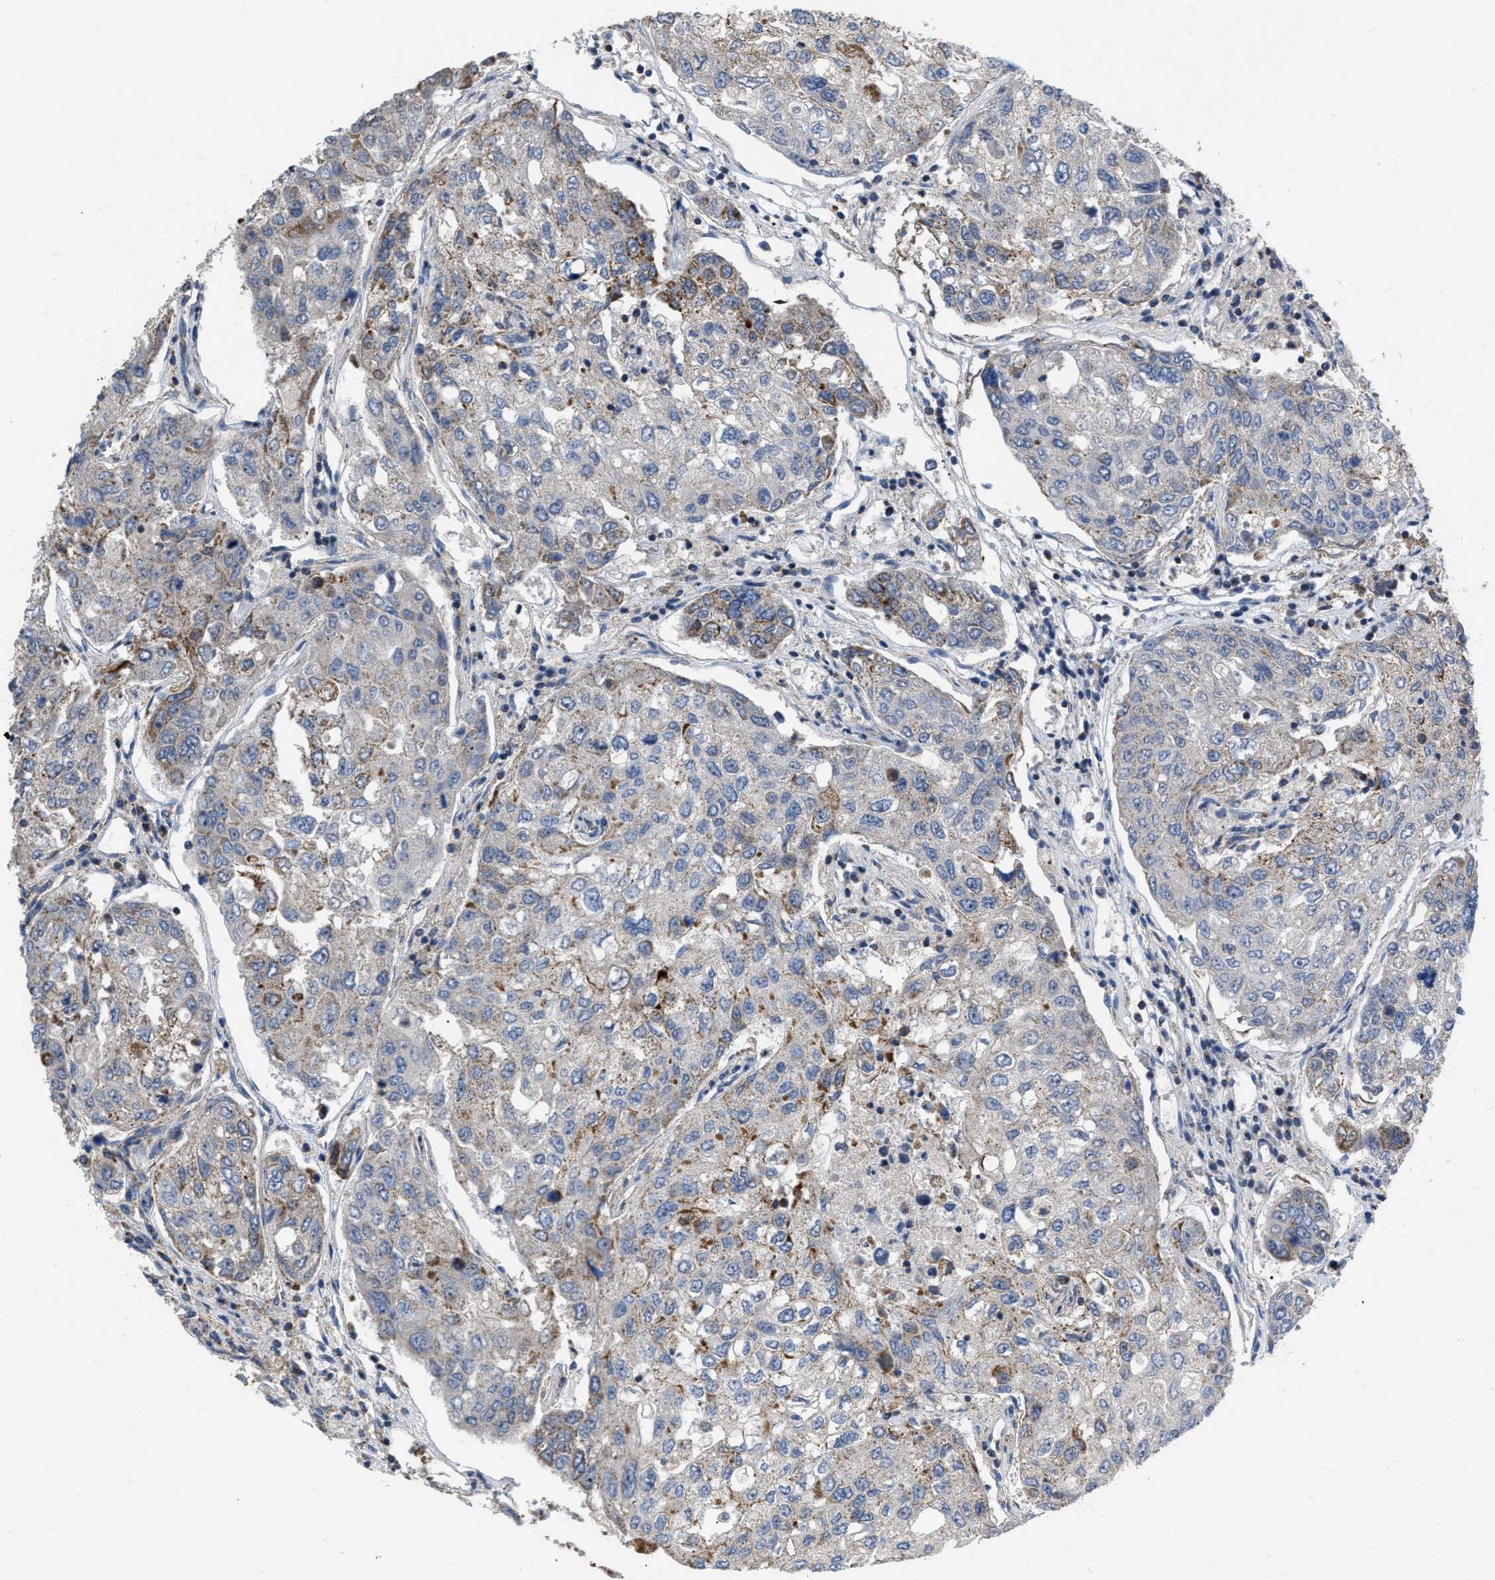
{"staining": {"intensity": "moderate", "quantity": "25%-75%", "location": "cytoplasmic/membranous"}, "tissue": "urothelial cancer", "cell_type": "Tumor cells", "image_type": "cancer", "snomed": [{"axis": "morphology", "description": "Urothelial carcinoma, High grade"}, {"axis": "topography", "description": "Lymph node"}, {"axis": "topography", "description": "Urinary bladder"}], "caption": "Urothelial cancer tissue demonstrates moderate cytoplasmic/membranous staining in about 25%-75% of tumor cells, visualized by immunohistochemistry.", "gene": "DDX56", "patient": {"sex": "male", "age": 51}}